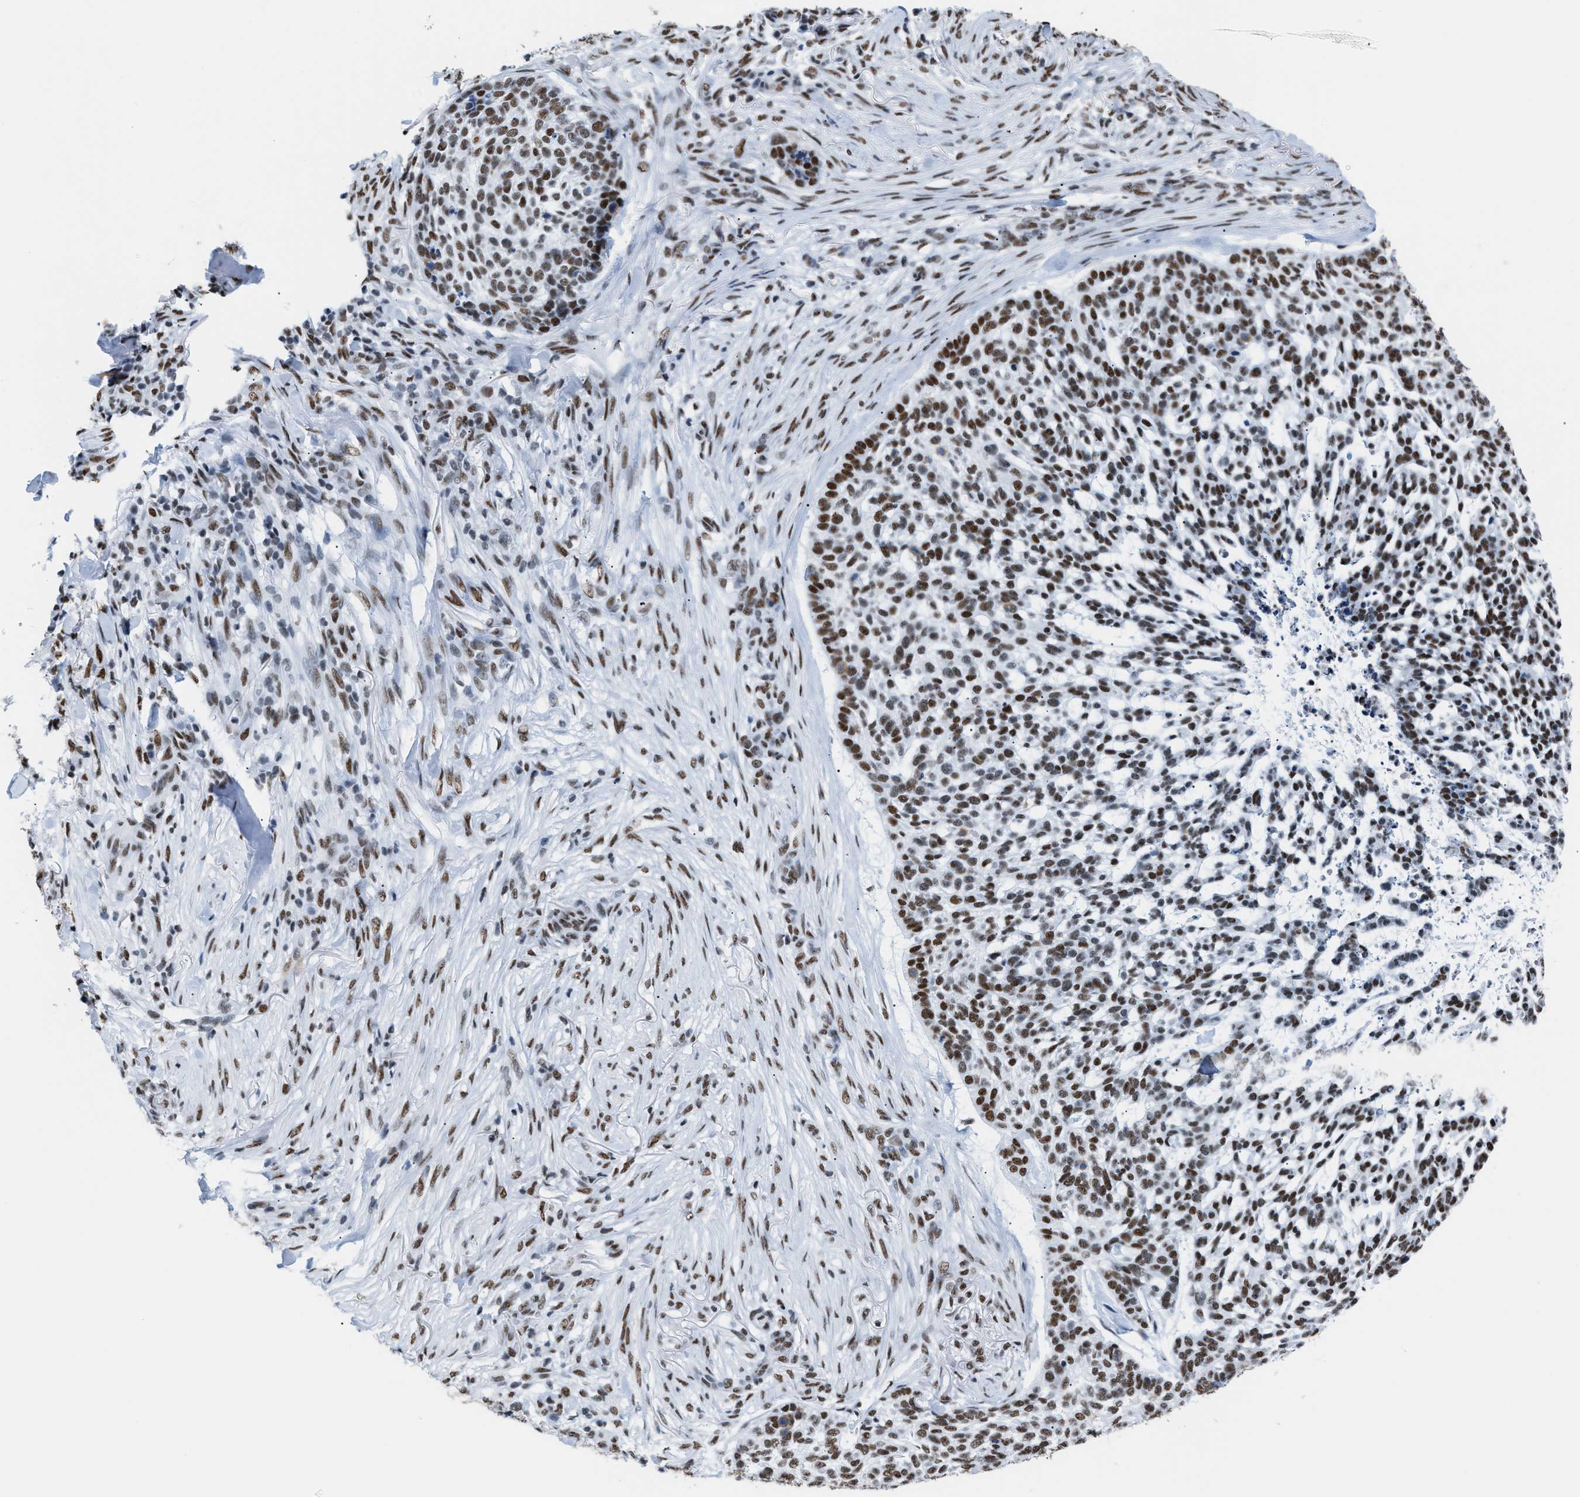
{"staining": {"intensity": "moderate", "quantity": ">75%", "location": "nuclear"}, "tissue": "skin cancer", "cell_type": "Tumor cells", "image_type": "cancer", "snomed": [{"axis": "morphology", "description": "Basal cell carcinoma"}, {"axis": "topography", "description": "Skin"}], "caption": "Human skin cancer (basal cell carcinoma) stained with a protein marker demonstrates moderate staining in tumor cells.", "gene": "CCAR2", "patient": {"sex": "female", "age": 64}}